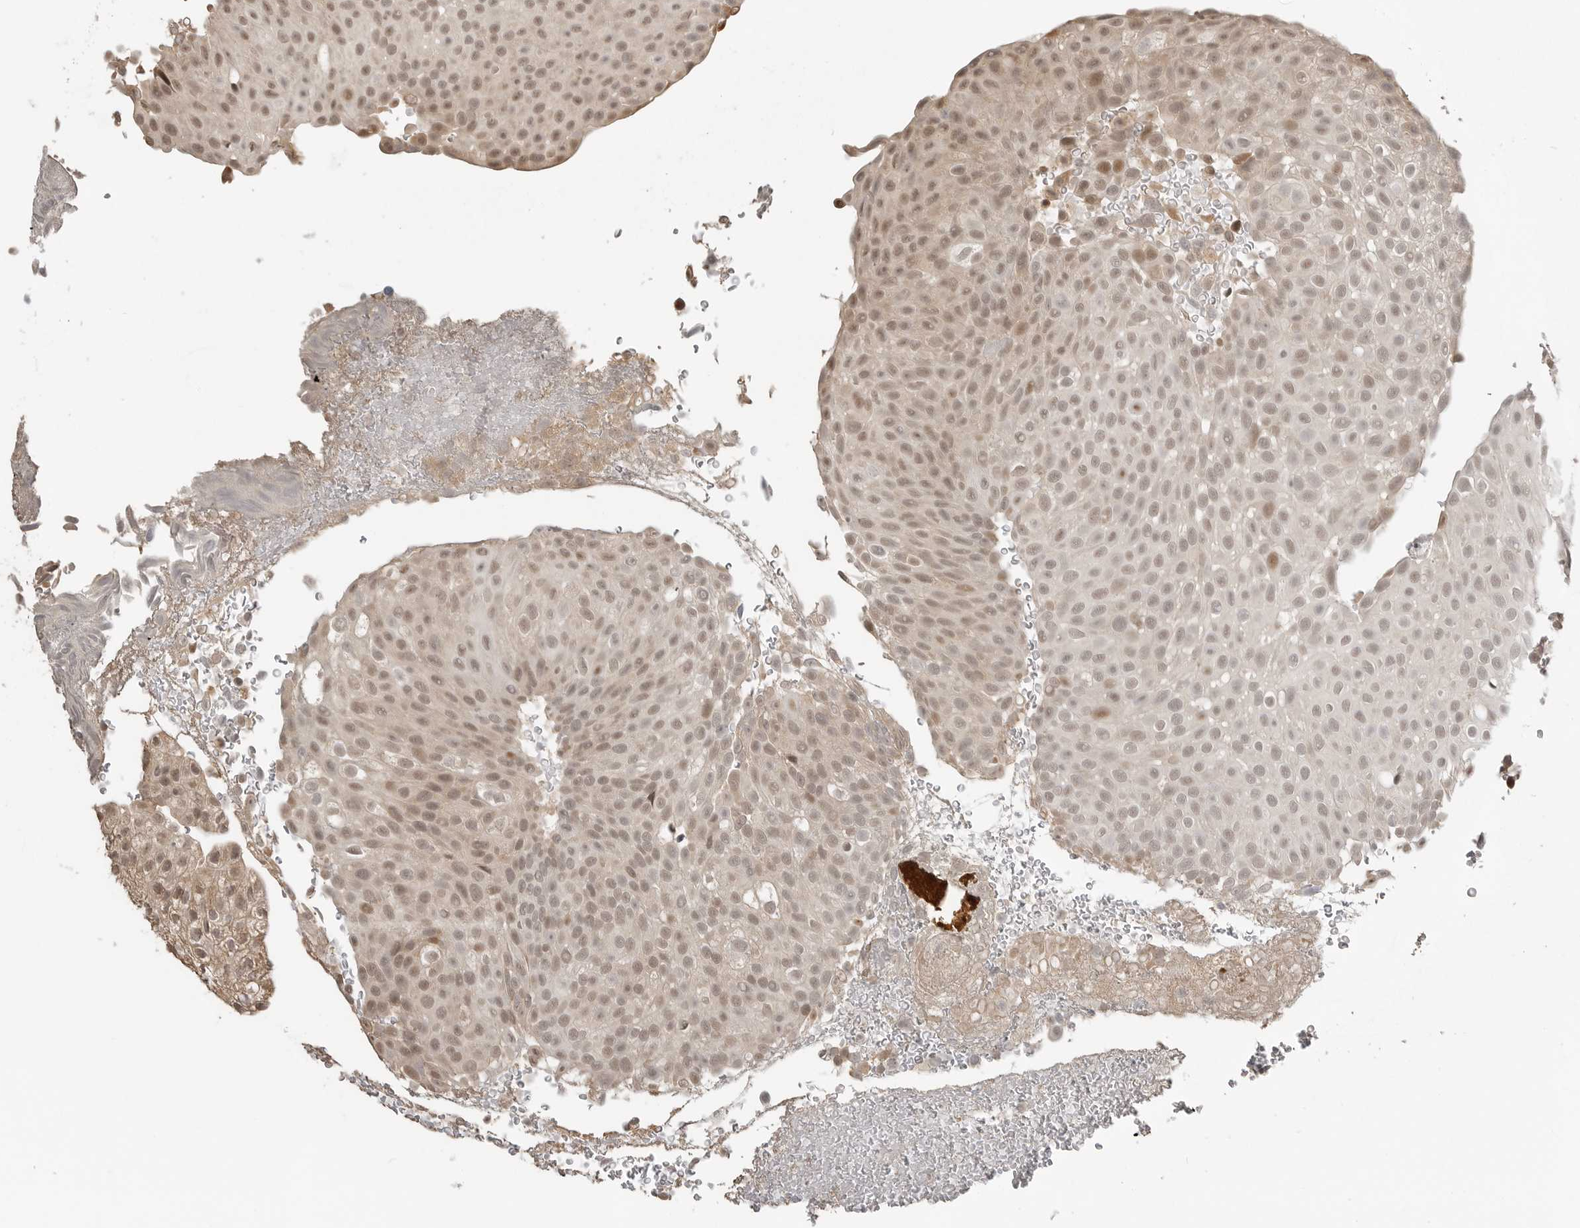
{"staining": {"intensity": "weak", "quantity": ">75%", "location": "nuclear"}, "tissue": "urothelial cancer", "cell_type": "Tumor cells", "image_type": "cancer", "snomed": [{"axis": "morphology", "description": "Urothelial carcinoma, Low grade"}, {"axis": "topography", "description": "Urinary bladder"}], "caption": "The immunohistochemical stain shows weak nuclear positivity in tumor cells of urothelial carcinoma (low-grade) tissue. Nuclei are stained in blue.", "gene": "SMG8", "patient": {"sex": "male", "age": 78}}